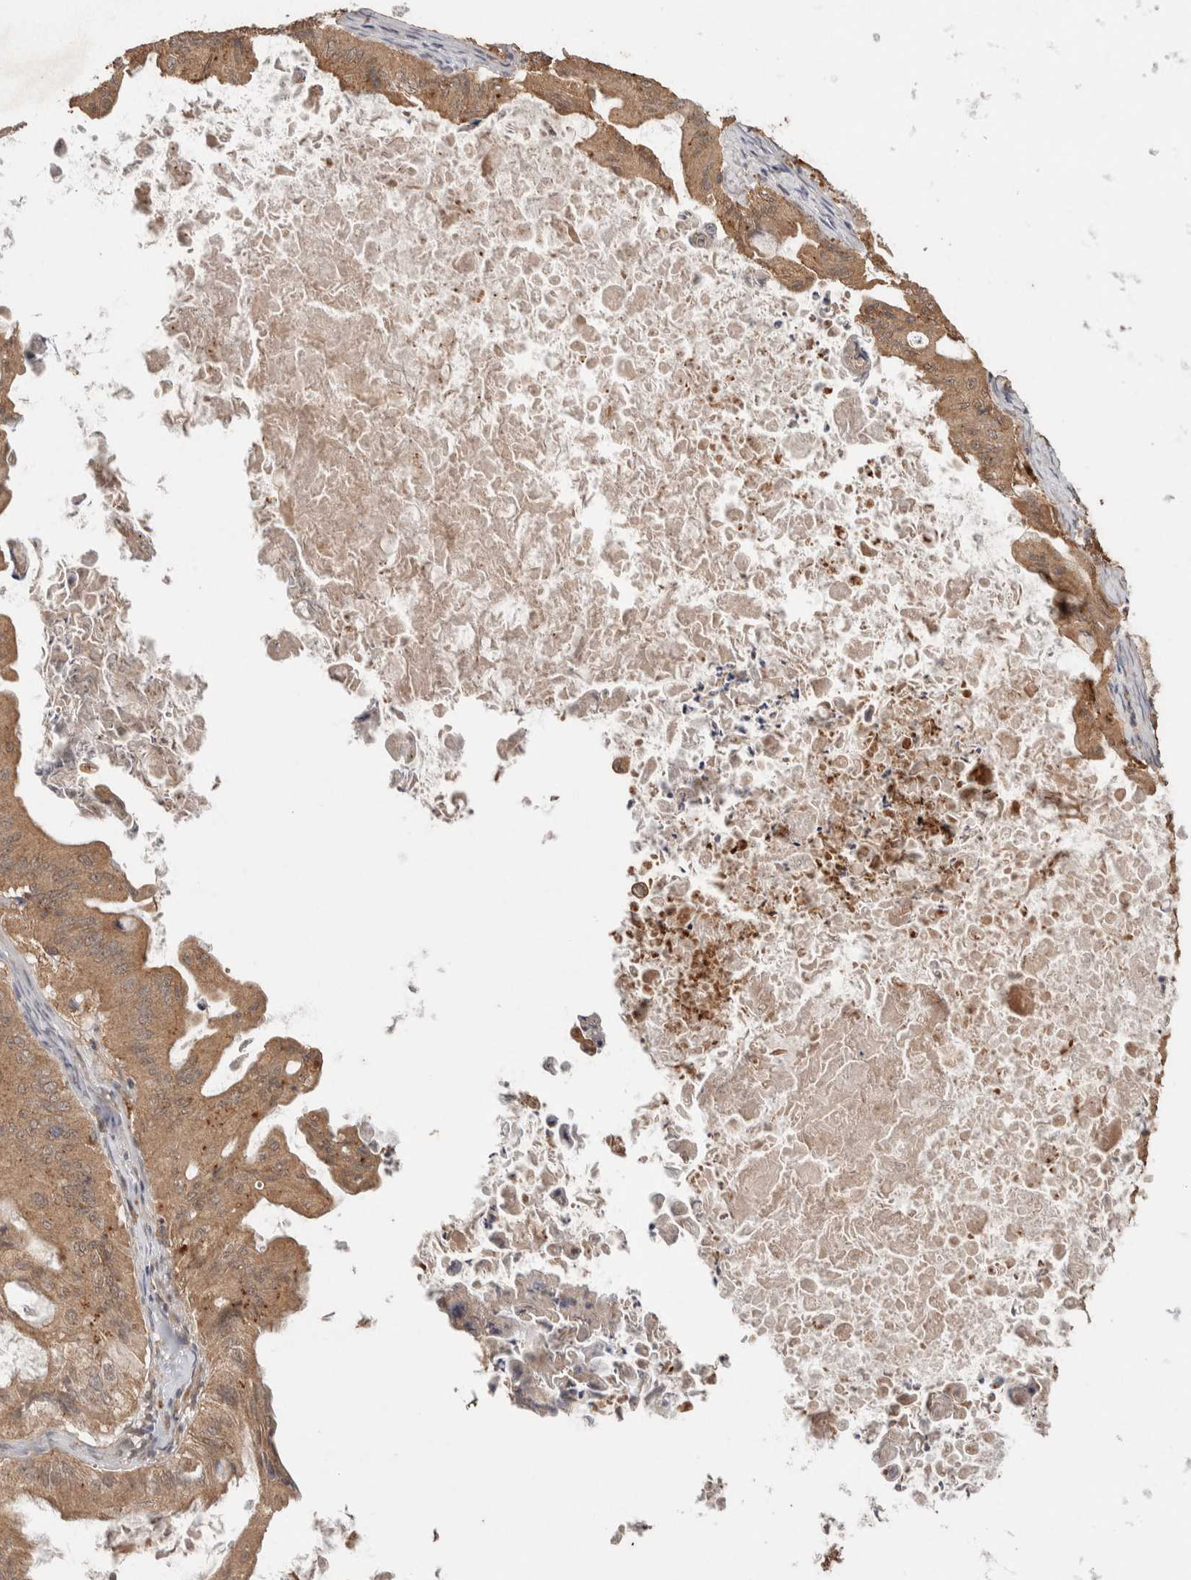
{"staining": {"intensity": "moderate", "quantity": ">75%", "location": "cytoplasmic/membranous"}, "tissue": "ovarian cancer", "cell_type": "Tumor cells", "image_type": "cancer", "snomed": [{"axis": "morphology", "description": "Cystadenocarcinoma, mucinous, NOS"}, {"axis": "topography", "description": "Ovary"}], "caption": "Immunohistochemistry (DAB (3,3'-diaminobenzidine)) staining of ovarian mucinous cystadenocarcinoma displays moderate cytoplasmic/membranous protein positivity in about >75% of tumor cells.", "gene": "KCNJ5", "patient": {"sex": "female", "age": 37}}